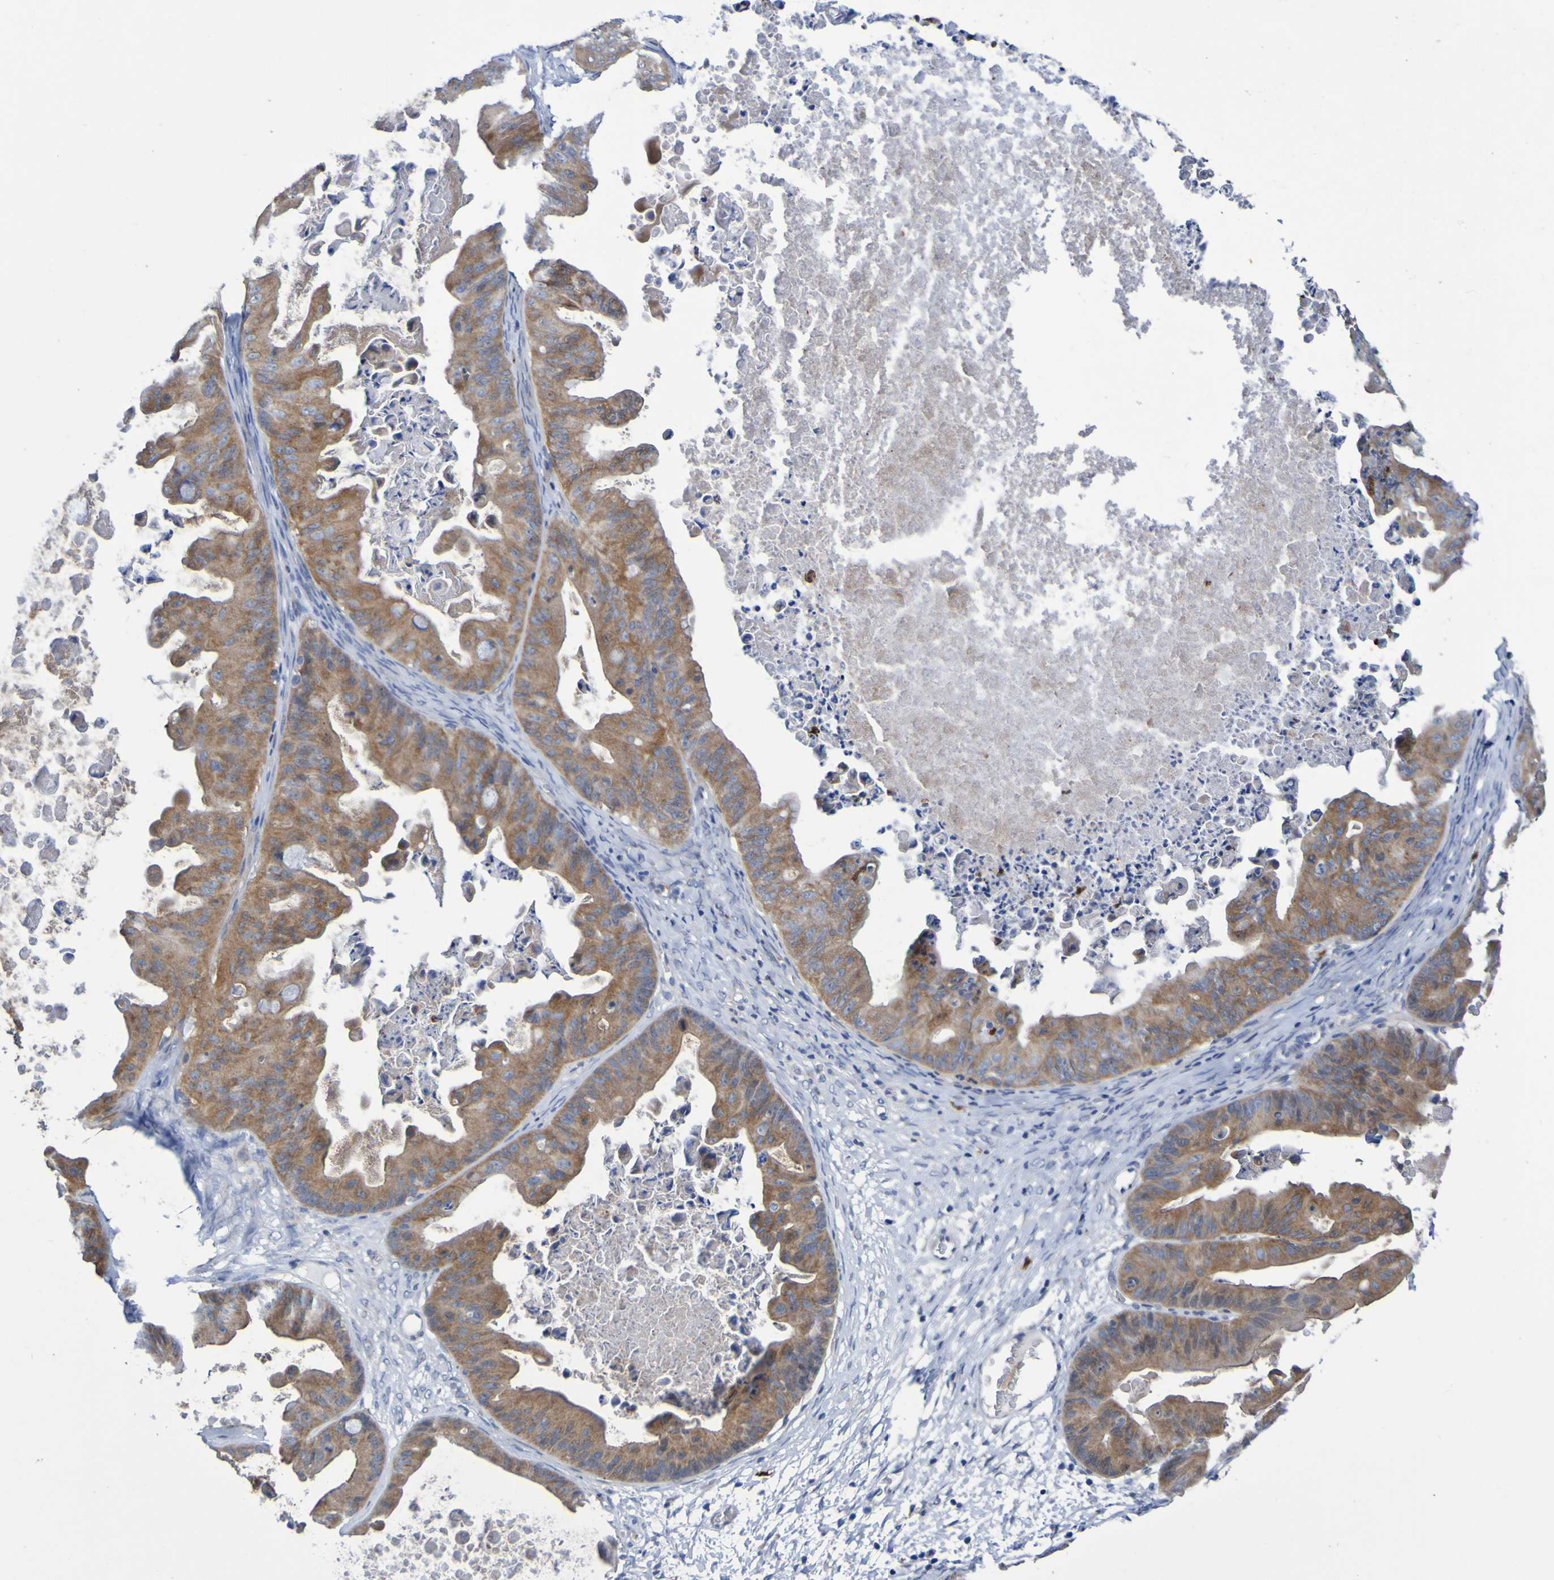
{"staining": {"intensity": "moderate", "quantity": ">75%", "location": "cytoplasmic/membranous"}, "tissue": "ovarian cancer", "cell_type": "Tumor cells", "image_type": "cancer", "snomed": [{"axis": "morphology", "description": "Cystadenocarcinoma, mucinous, NOS"}, {"axis": "topography", "description": "Ovary"}], "caption": "Immunohistochemistry staining of ovarian cancer, which demonstrates medium levels of moderate cytoplasmic/membranous expression in about >75% of tumor cells indicating moderate cytoplasmic/membranous protein expression. The staining was performed using DAB (brown) for protein detection and nuclei were counterstained in hematoxylin (blue).", "gene": "C11orf24", "patient": {"sex": "female", "age": 37}}